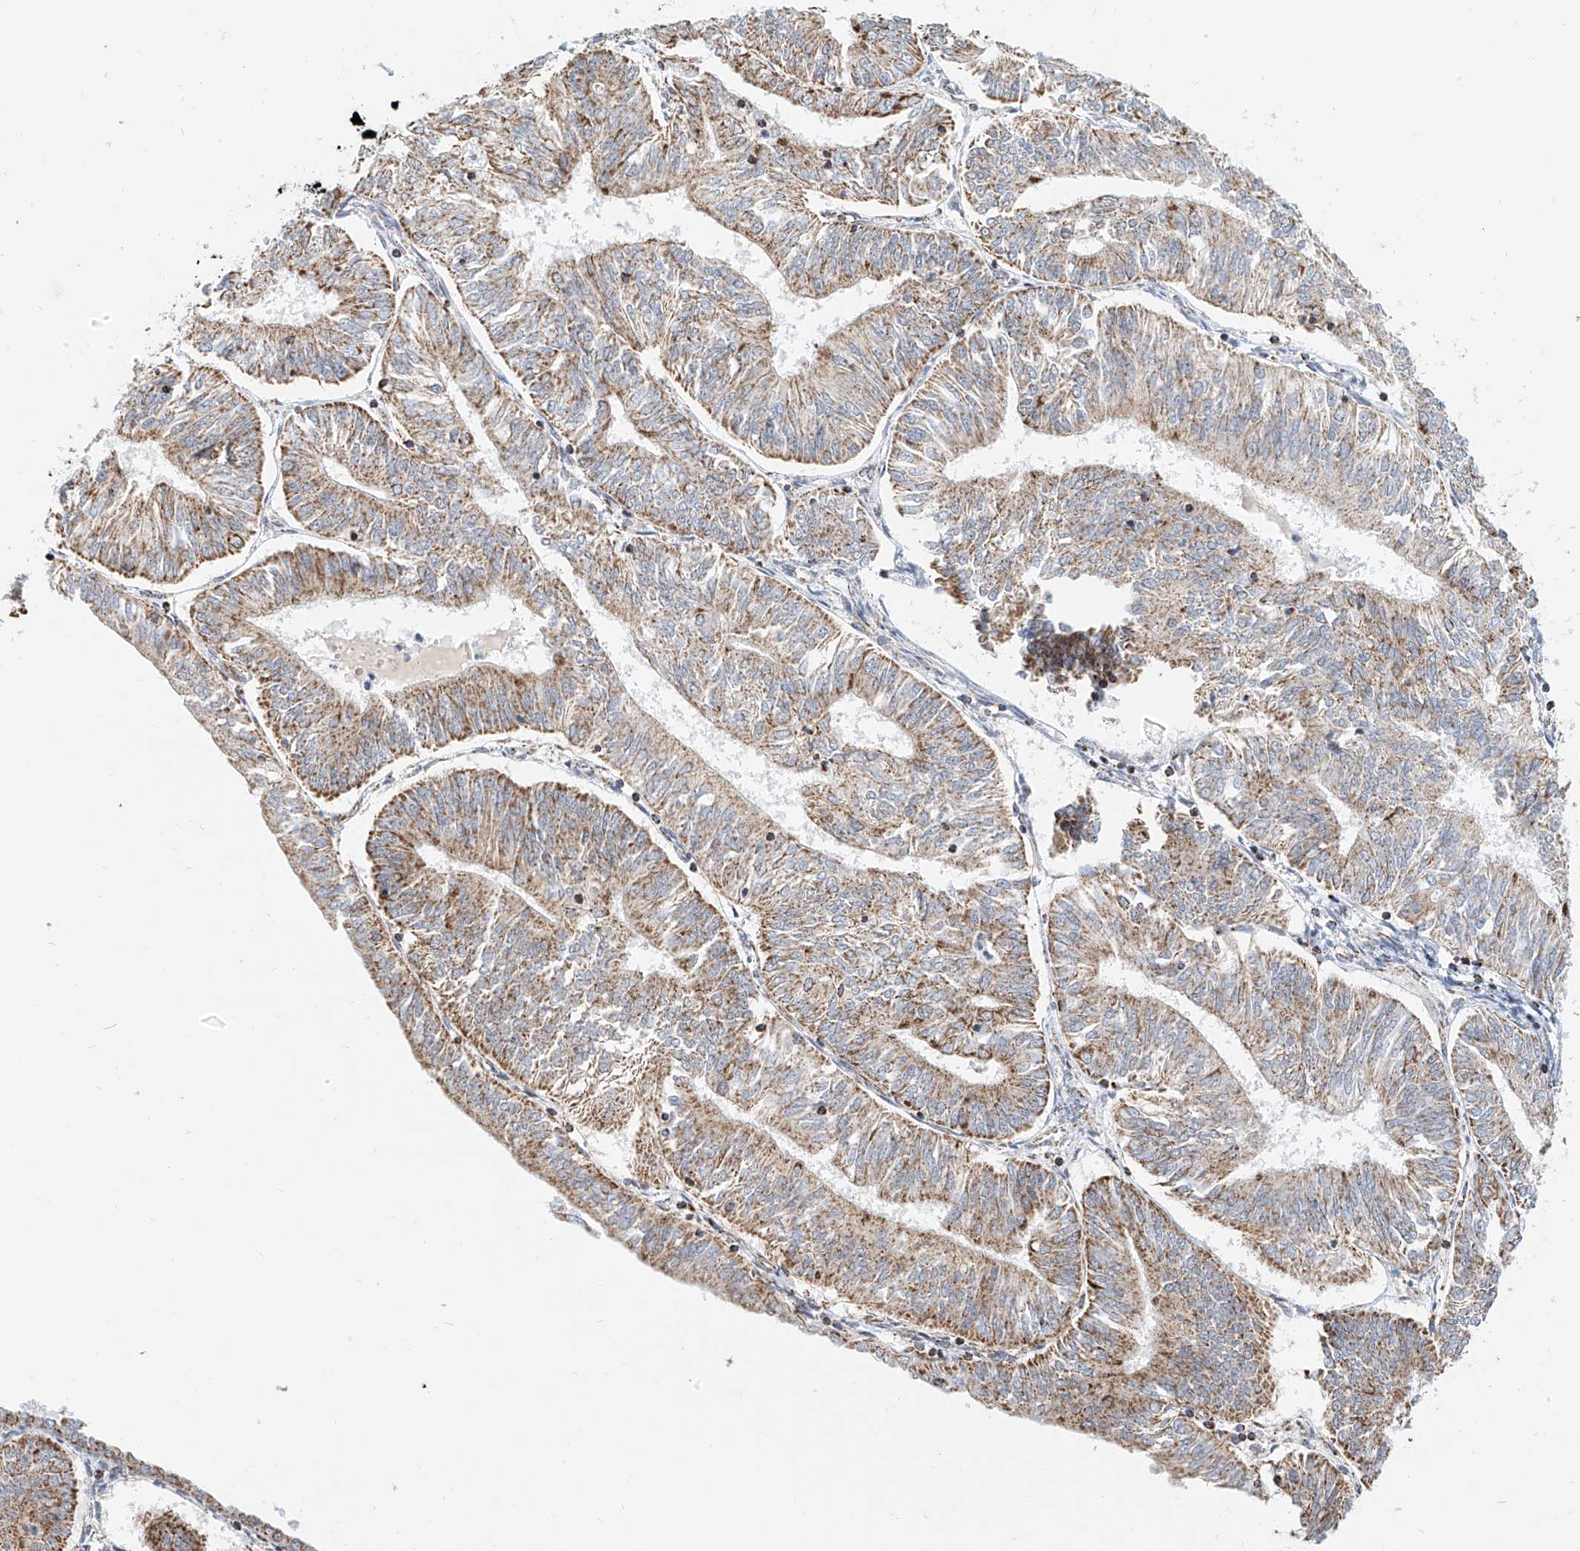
{"staining": {"intensity": "moderate", "quantity": ">75%", "location": "cytoplasmic/membranous"}, "tissue": "endometrial cancer", "cell_type": "Tumor cells", "image_type": "cancer", "snomed": [{"axis": "morphology", "description": "Adenocarcinoma, NOS"}, {"axis": "topography", "description": "Endometrium"}], "caption": "Tumor cells reveal moderate cytoplasmic/membranous positivity in approximately >75% of cells in endometrial adenocarcinoma.", "gene": "NALCN", "patient": {"sex": "female", "age": 58}}